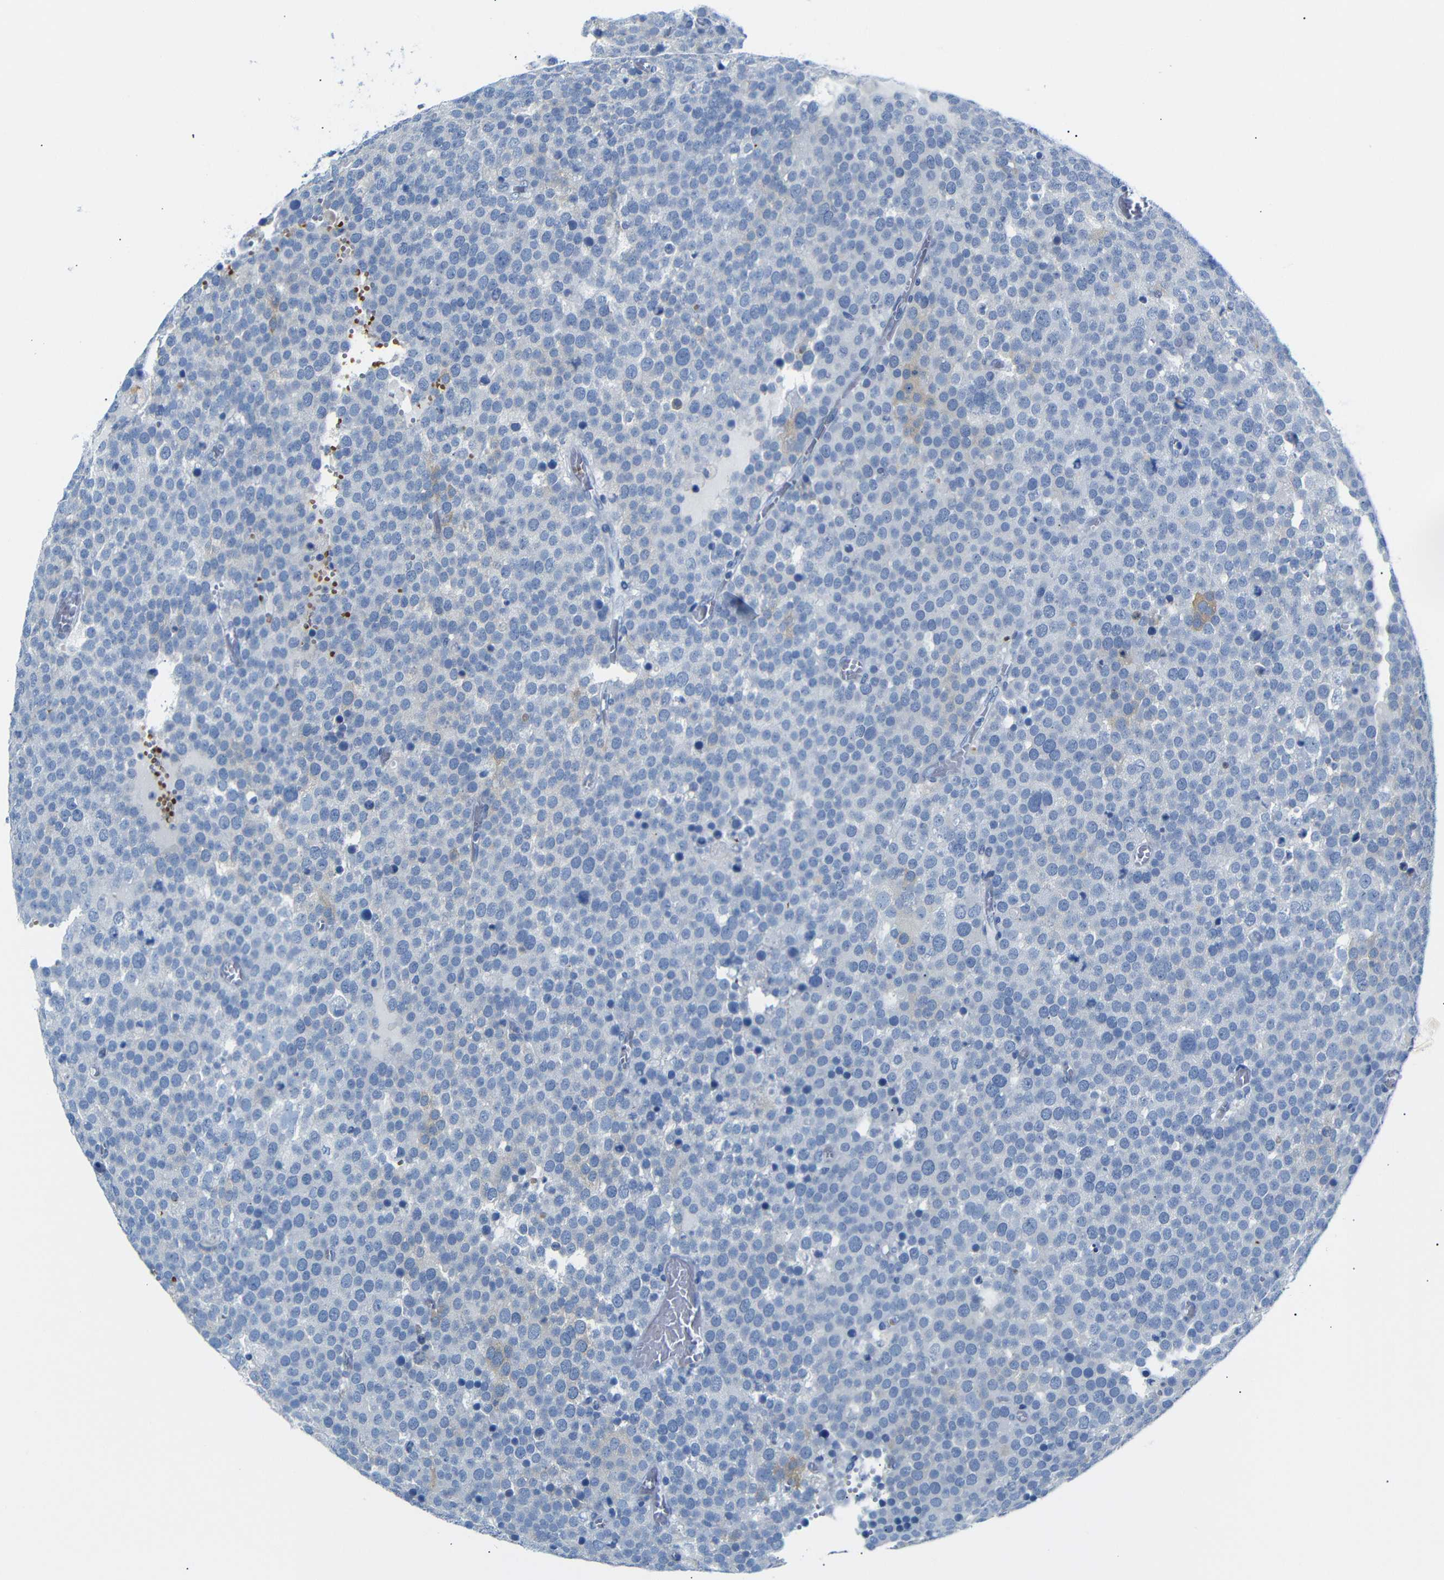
{"staining": {"intensity": "negative", "quantity": "none", "location": "none"}, "tissue": "testis cancer", "cell_type": "Tumor cells", "image_type": "cancer", "snomed": [{"axis": "morphology", "description": "Normal tissue, NOS"}, {"axis": "morphology", "description": "Seminoma, NOS"}, {"axis": "topography", "description": "Testis"}], "caption": "This is an immunohistochemistry photomicrograph of testis seminoma. There is no staining in tumor cells.", "gene": "ERVMER34-1", "patient": {"sex": "male", "age": 71}}